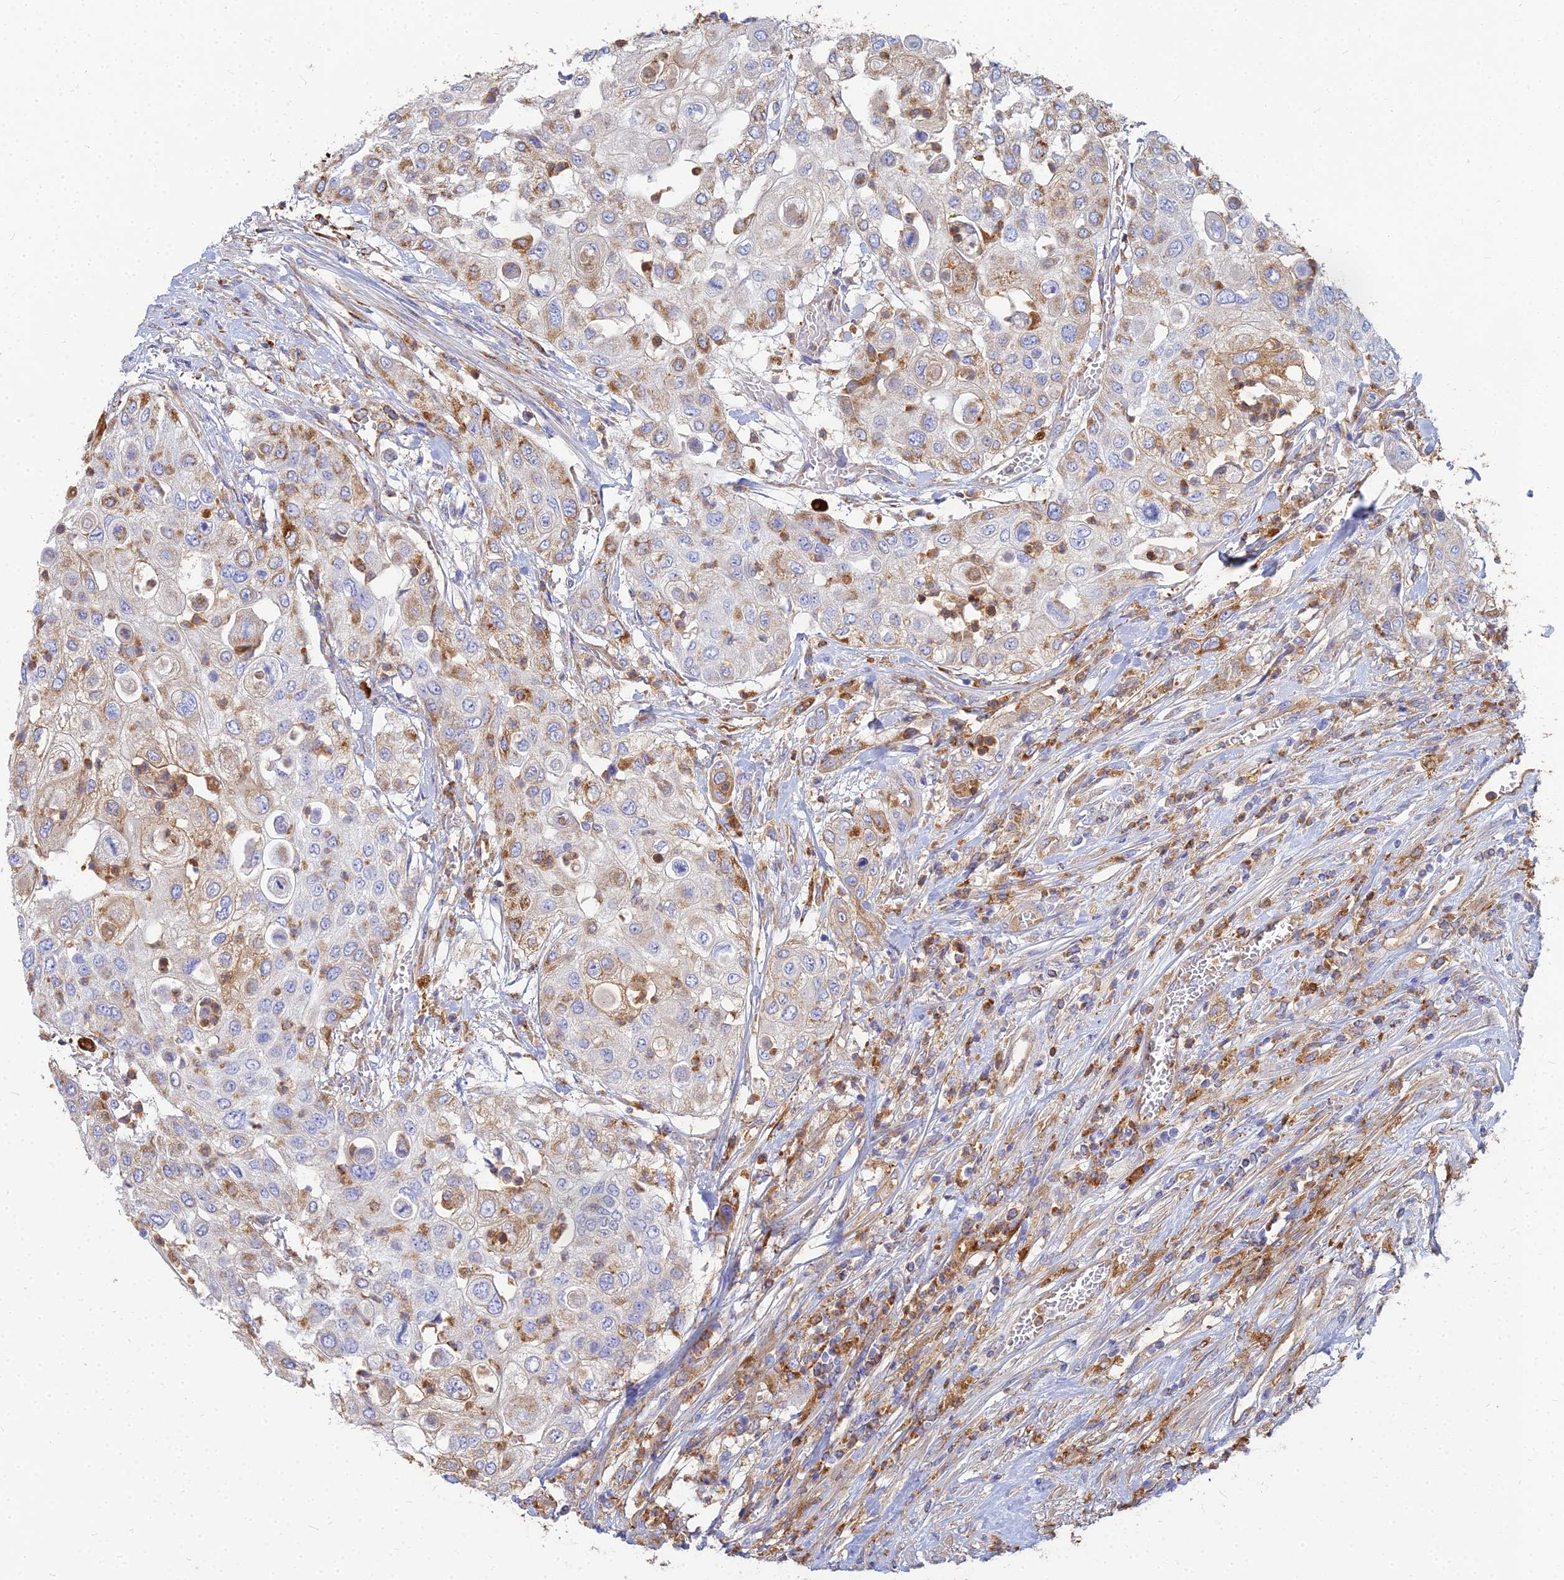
{"staining": {"intensity": "moderate", "quantity": ">75%", "location": "cytoplasmic/membranous"}, "tissue": "urothelial cancer", "cell_type": "Tumor cells", "image_type": "cancer", "snomed": [{"axis": "morphology", "description": "Urothelial carcinoma, High grade"}, {"axis": "topography", "description": "Urinary bladder"}], "caption": "High-power microscopy captured an IHC histopathology image of urothelial carcinoma (high-grade), revealing moderate cytoplasmic/membranous expression in approximately >75% of tumor cells.", "gene": "VAT1", "patient": {"sex": "female", "age": 79}}